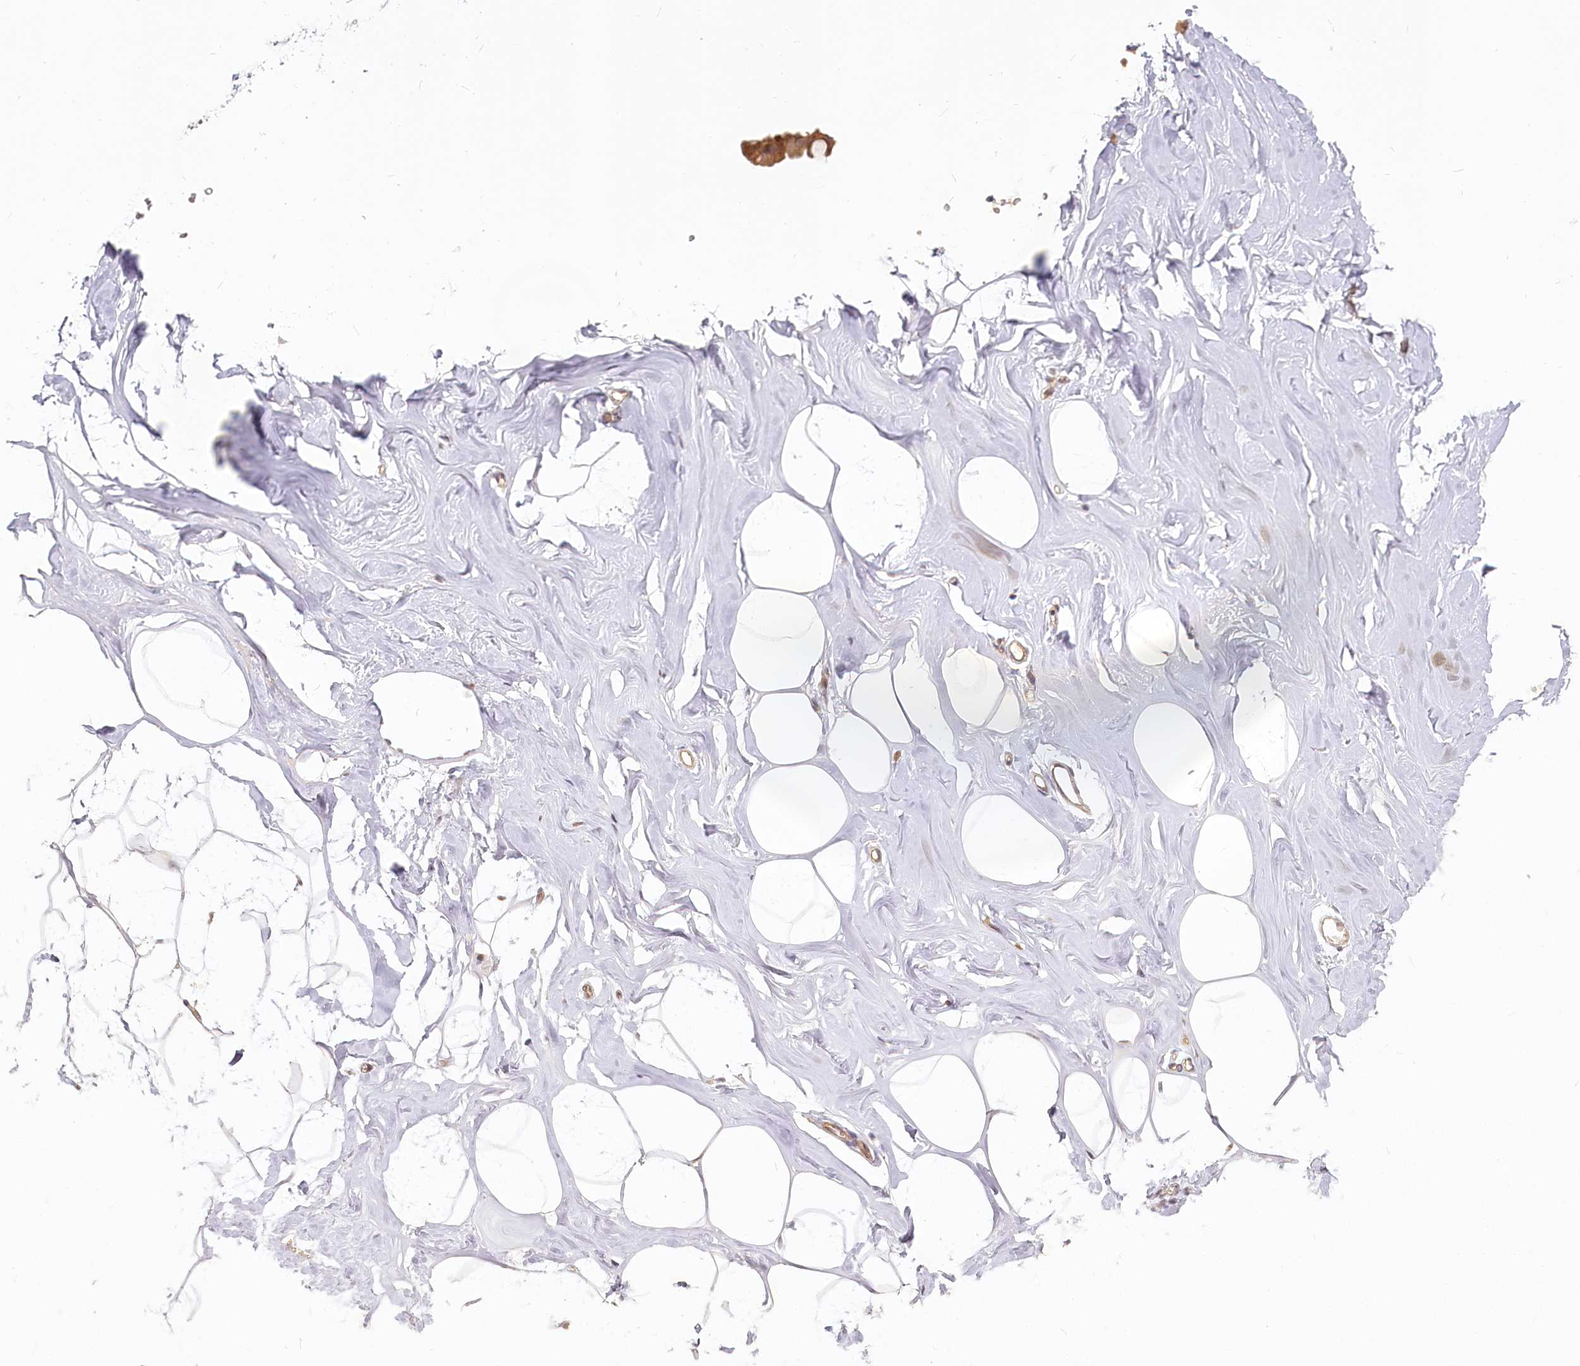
{"staining": {"intensity": "weak", "quantity": "25%-75%", "location": "cytoplasmic/membranous"}, "tissue": "adipose tissue", "cell_type": "Adipocytes", "image_type": "normal", "snomed": [{"axis": "morphology", "description": "Normal tissue, NOS"}, {"axis": "morphology", "description": "Fibrosis, NOS"}, {"axis": "topography", "description": "Breast"}, {"axis": "topography", "description": "Adipose tissue"}], "caption": "Approximately 25%-75% of adipocytes in benign human adipose tissue demonstrate weak cytoplasmic/membranous protein positivity as visualized by brown immunohistochemical staining.", "gene": "EXOSC7", "patient": {"sex": "female", "age": 39}}